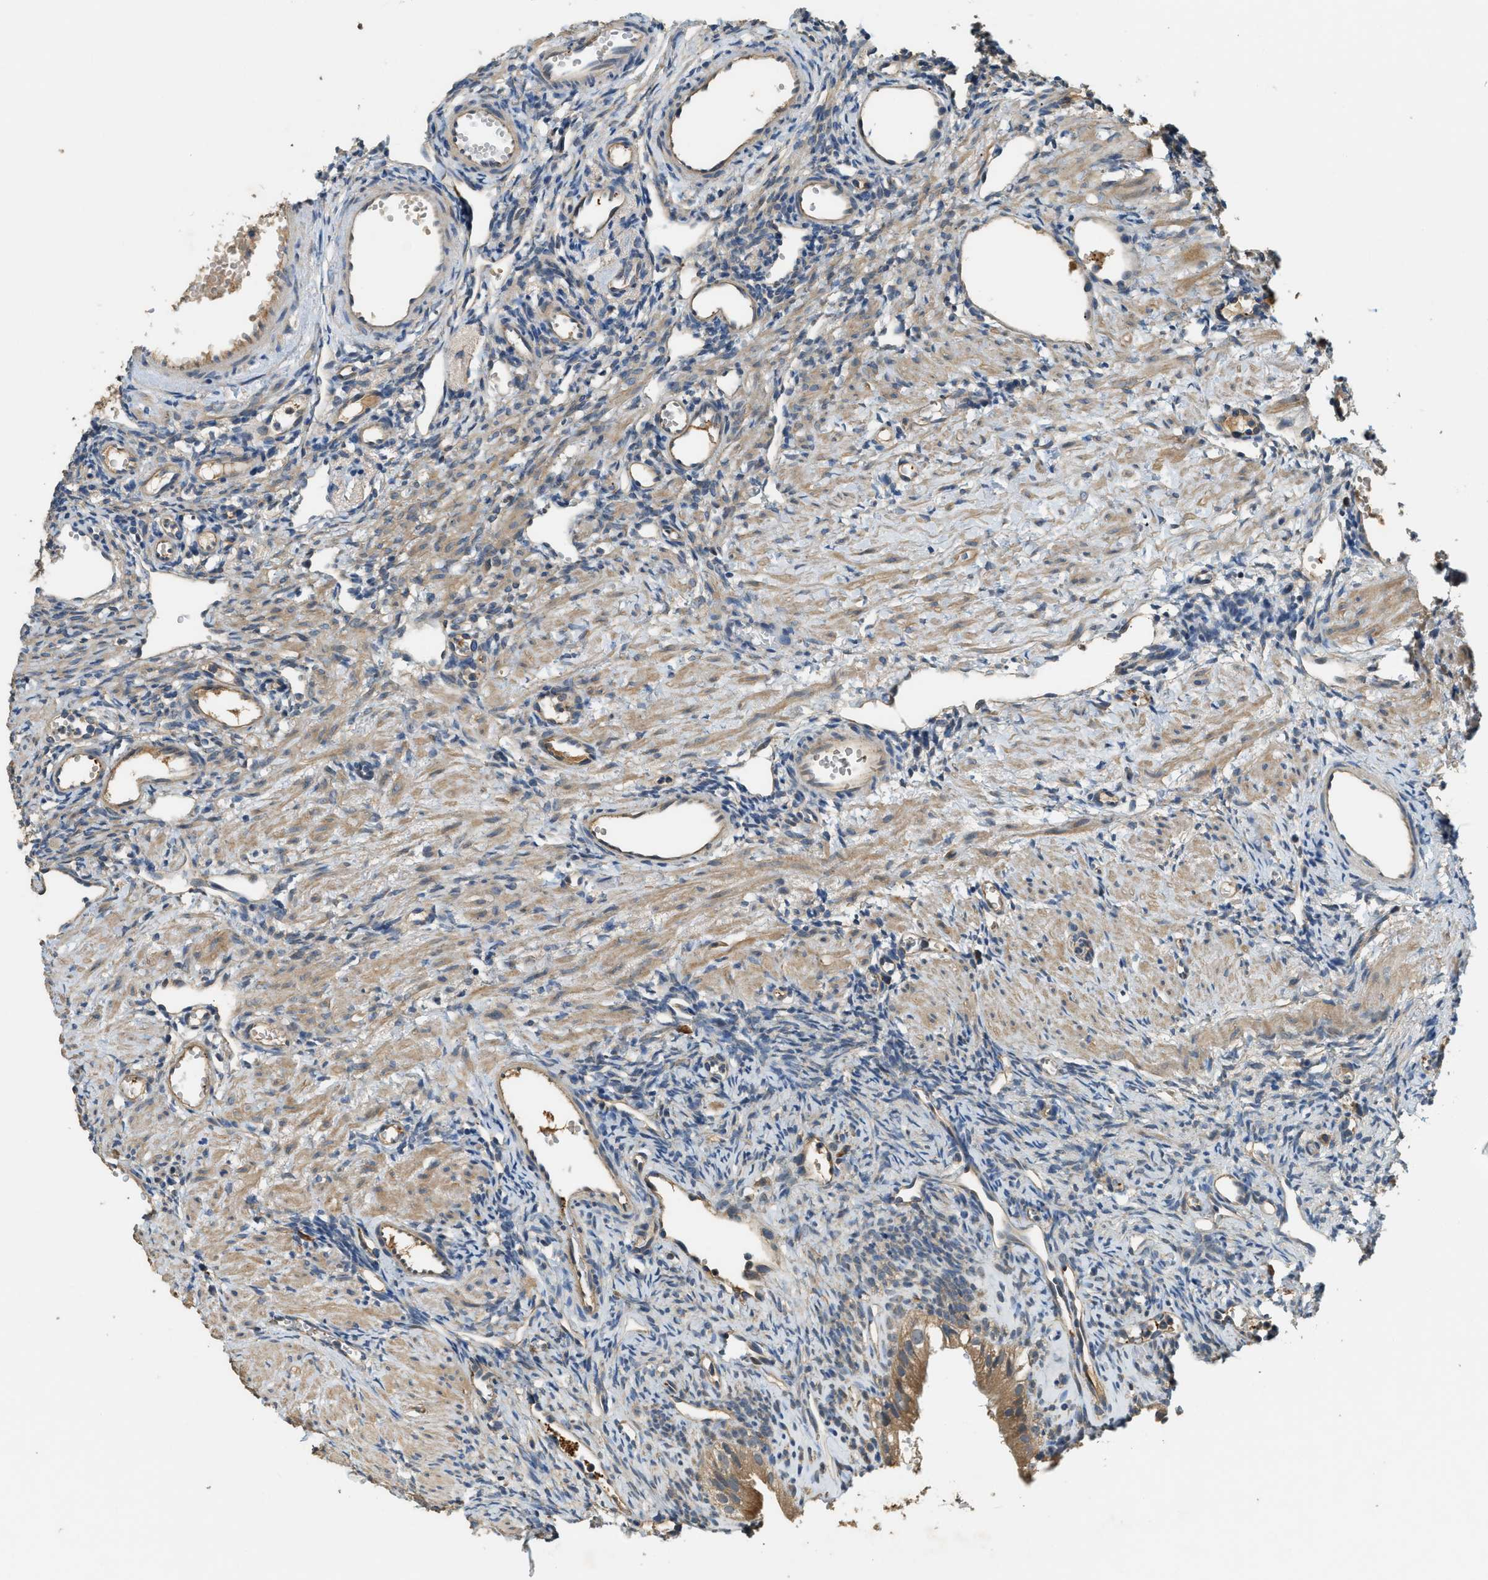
{"staining": {"intensity": "weak", "quantity": ">75%", "location": "cytoplasmic/membranous"}, "tissue": "ovary", "cell_type": "Follicle cells", "image_type": "normal", "snomed": [{"axis": "morphology", "description": "Normal tissue, NOS"}, {"axis": "topography", "description": "Ovary"}], "caption": "IHC staining of normal ovary, which displays low levels of weak cytoplasmic/membranous expression in approximately >75% of follicle cells indicating weak cytoplasmic/membranous protein staining. The staining was performed using DAB (brown) for protein detection and nuclei were counterstained in hematoxylin (blue).", "gene": "CFLAR", "patient": {"sex": "female", "age": 33}}